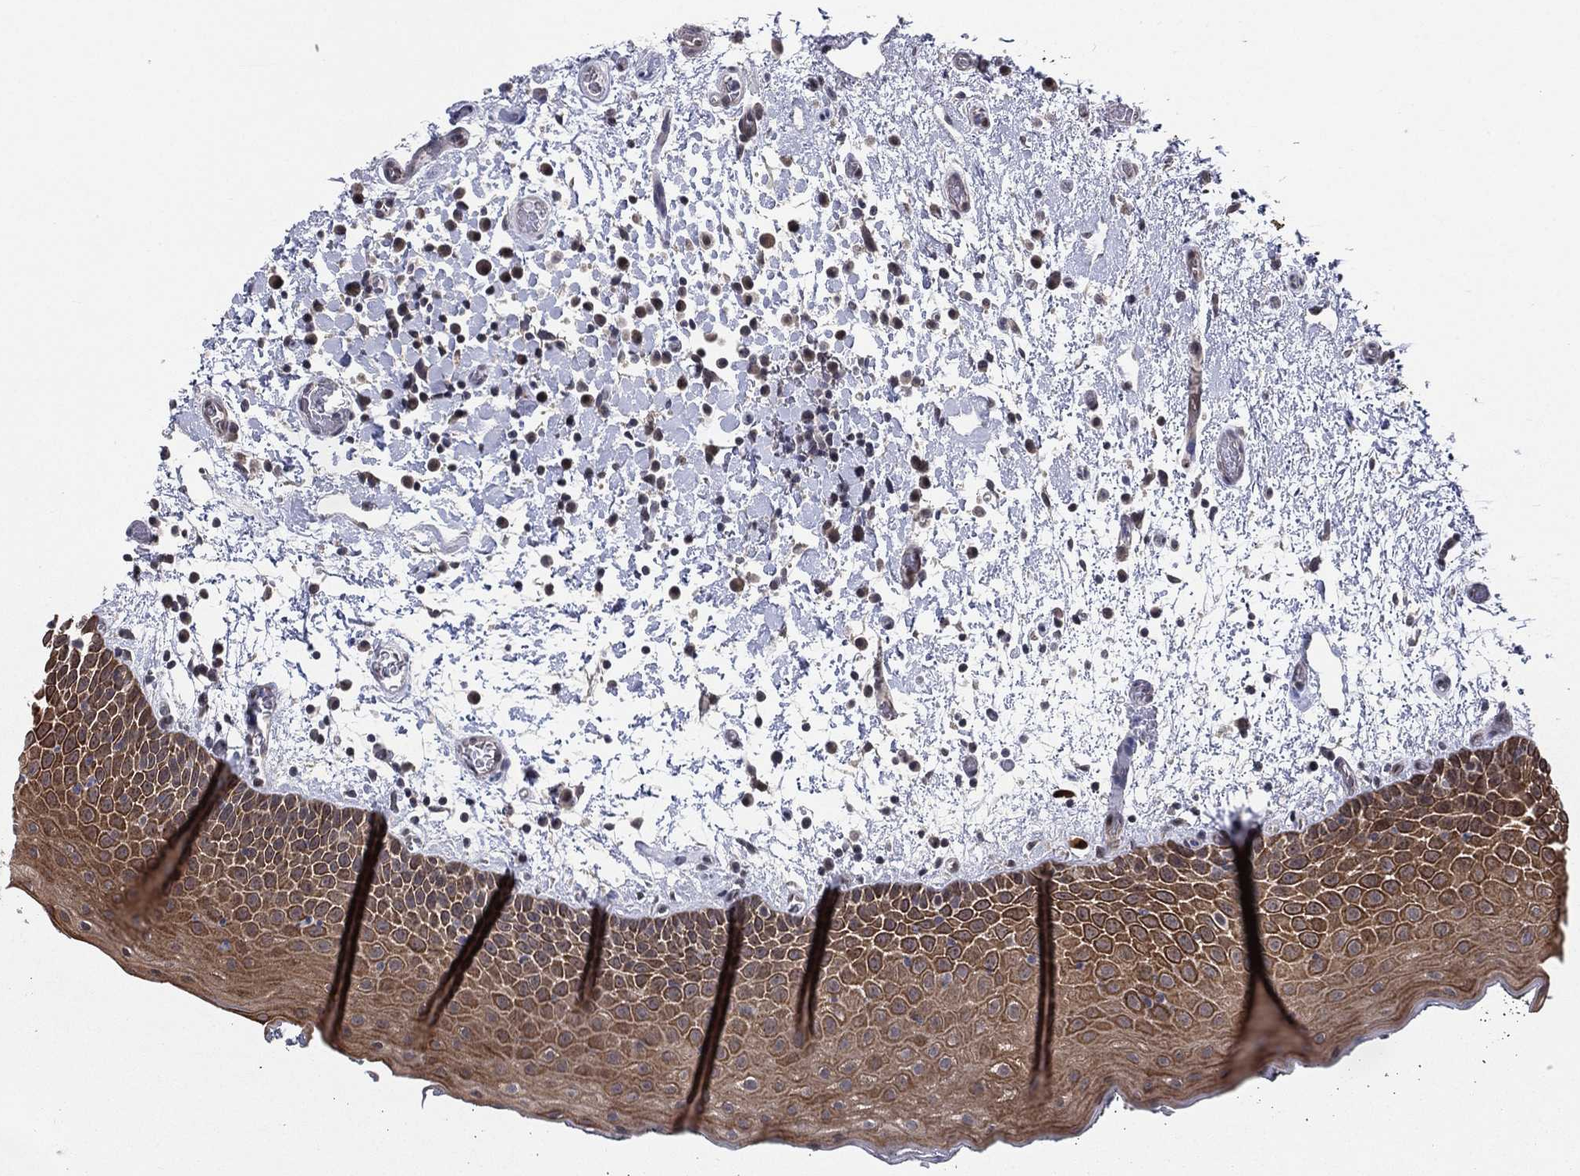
{"staining": {"intensity": "moderate", "quantity": ">75%", "location": "cytoplasmic/membranous"}, "tissue": "oral mucosa", "cell_type": "Squamous epithelial cells", "image_type": "normal", "snomed": [{"axis": "morphology", "description": "Normal tissue, NOS"}, {"axis": "morphology", "description": "Squamous cell carcinoma, NOS"}, {"axis": "topography", "description": "Oral tissue"}, {"axis": "topography", "description": "Tounge, NOS"}, {"axis": "topography", "description": "Head-Neck"}], "caption": "This photomicrograph exhibits immunohistochemistry (IHC) staining of benign oral mucosa, with medium moderate cytoplasmic/membranous staining in about >75% of squamous epithelial cells.", "gene": "KAT14", "patient": {"sex": "female", "age": 80}}